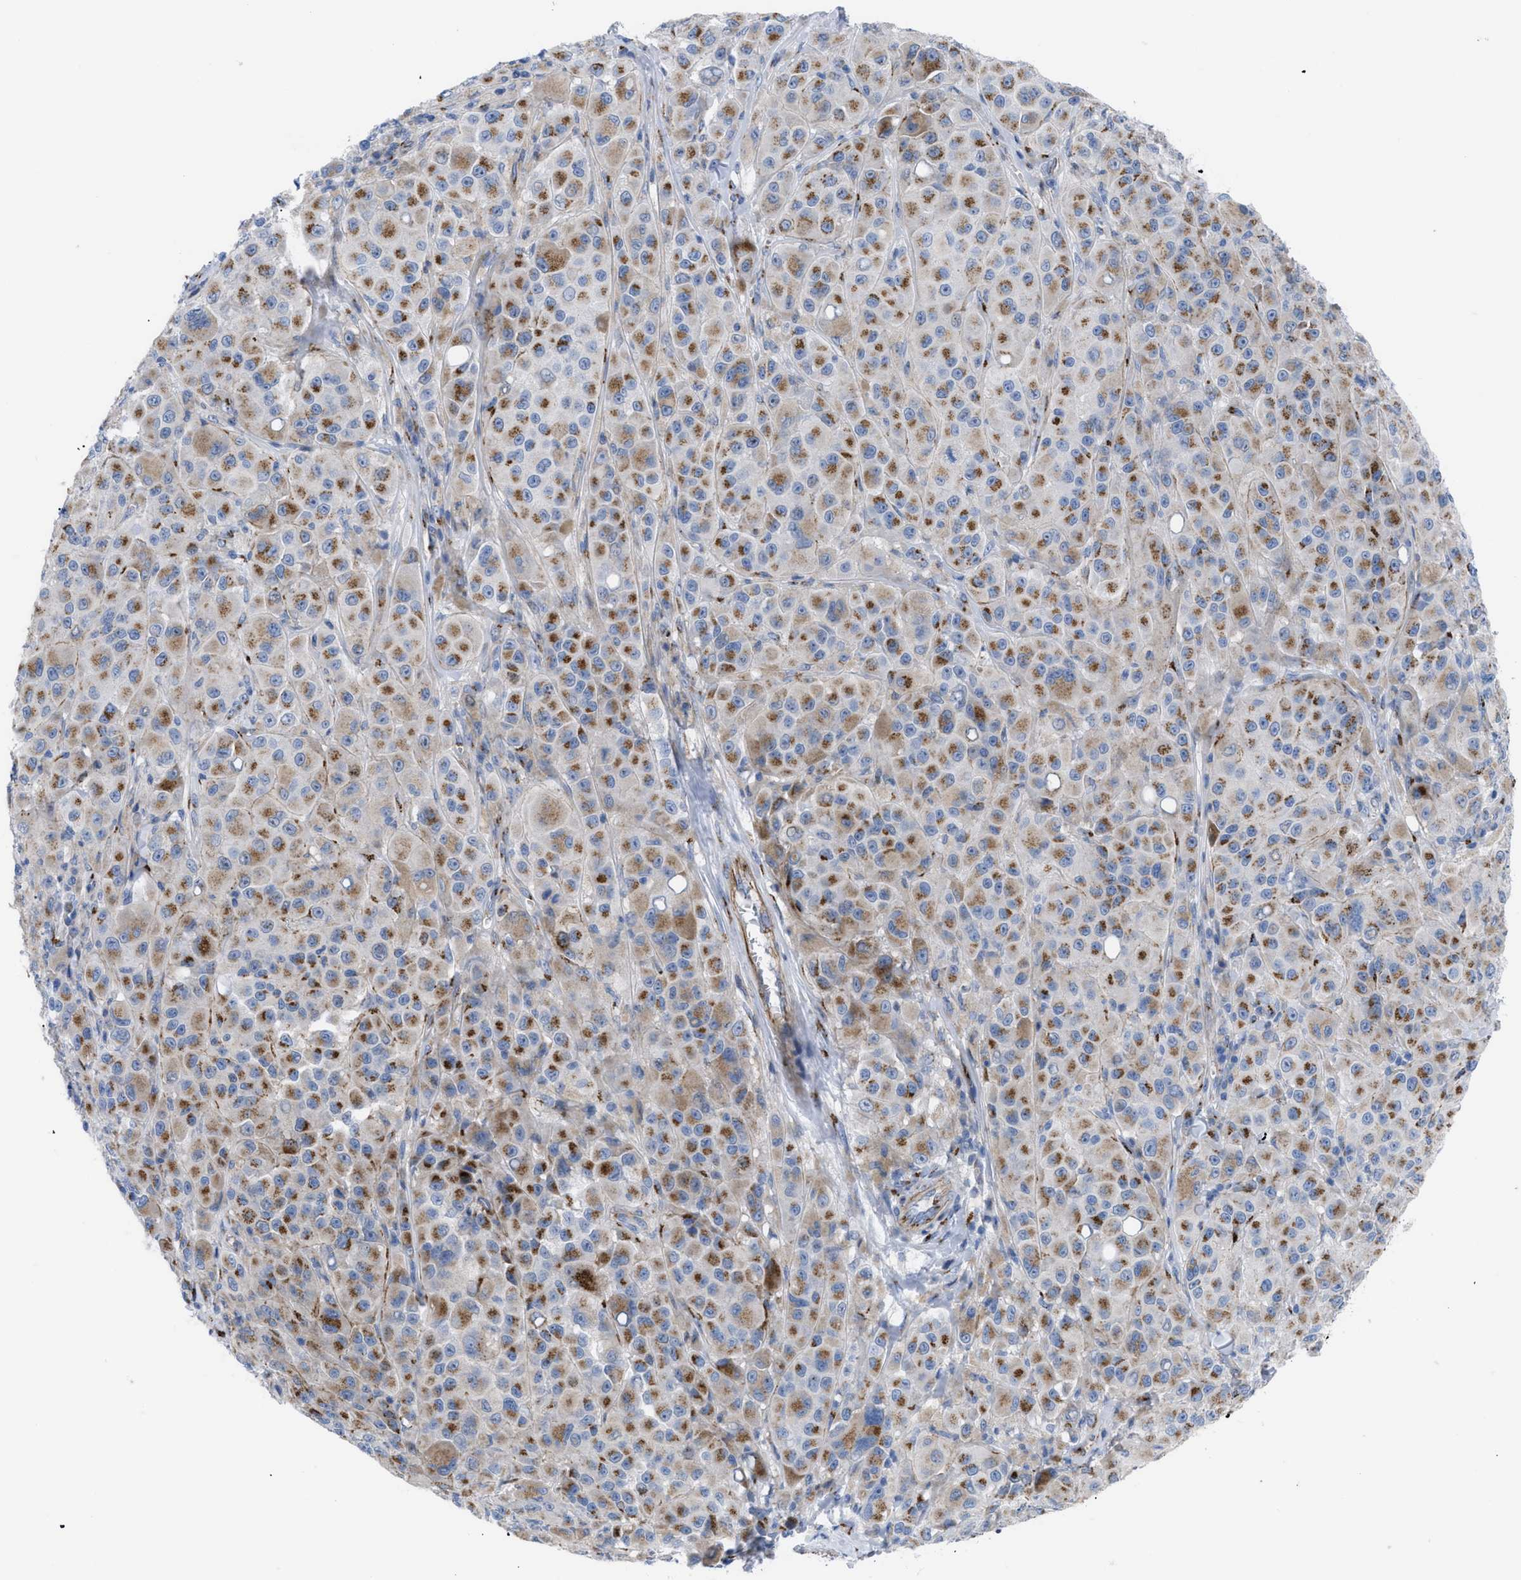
{"staining": {"intensity": "moderate", "quantity": ">75%", "location": "cytoplasmic/membranous"}, "tissue": "melanoma", "cell_type": "Tumor cells", "image_type": "cancer", "snomed": [{"axis": "morphology", "description": "Malignant melanoma, NOS"}, {"axis": "topography", "description": "Skin"}], "caption": "Melanoma stained for a protein shows moderate cytoplasmic/membranous positivity in tumor cells.", "gene": "TMEM17", "patient": {"sex": "male", "age": 84}}